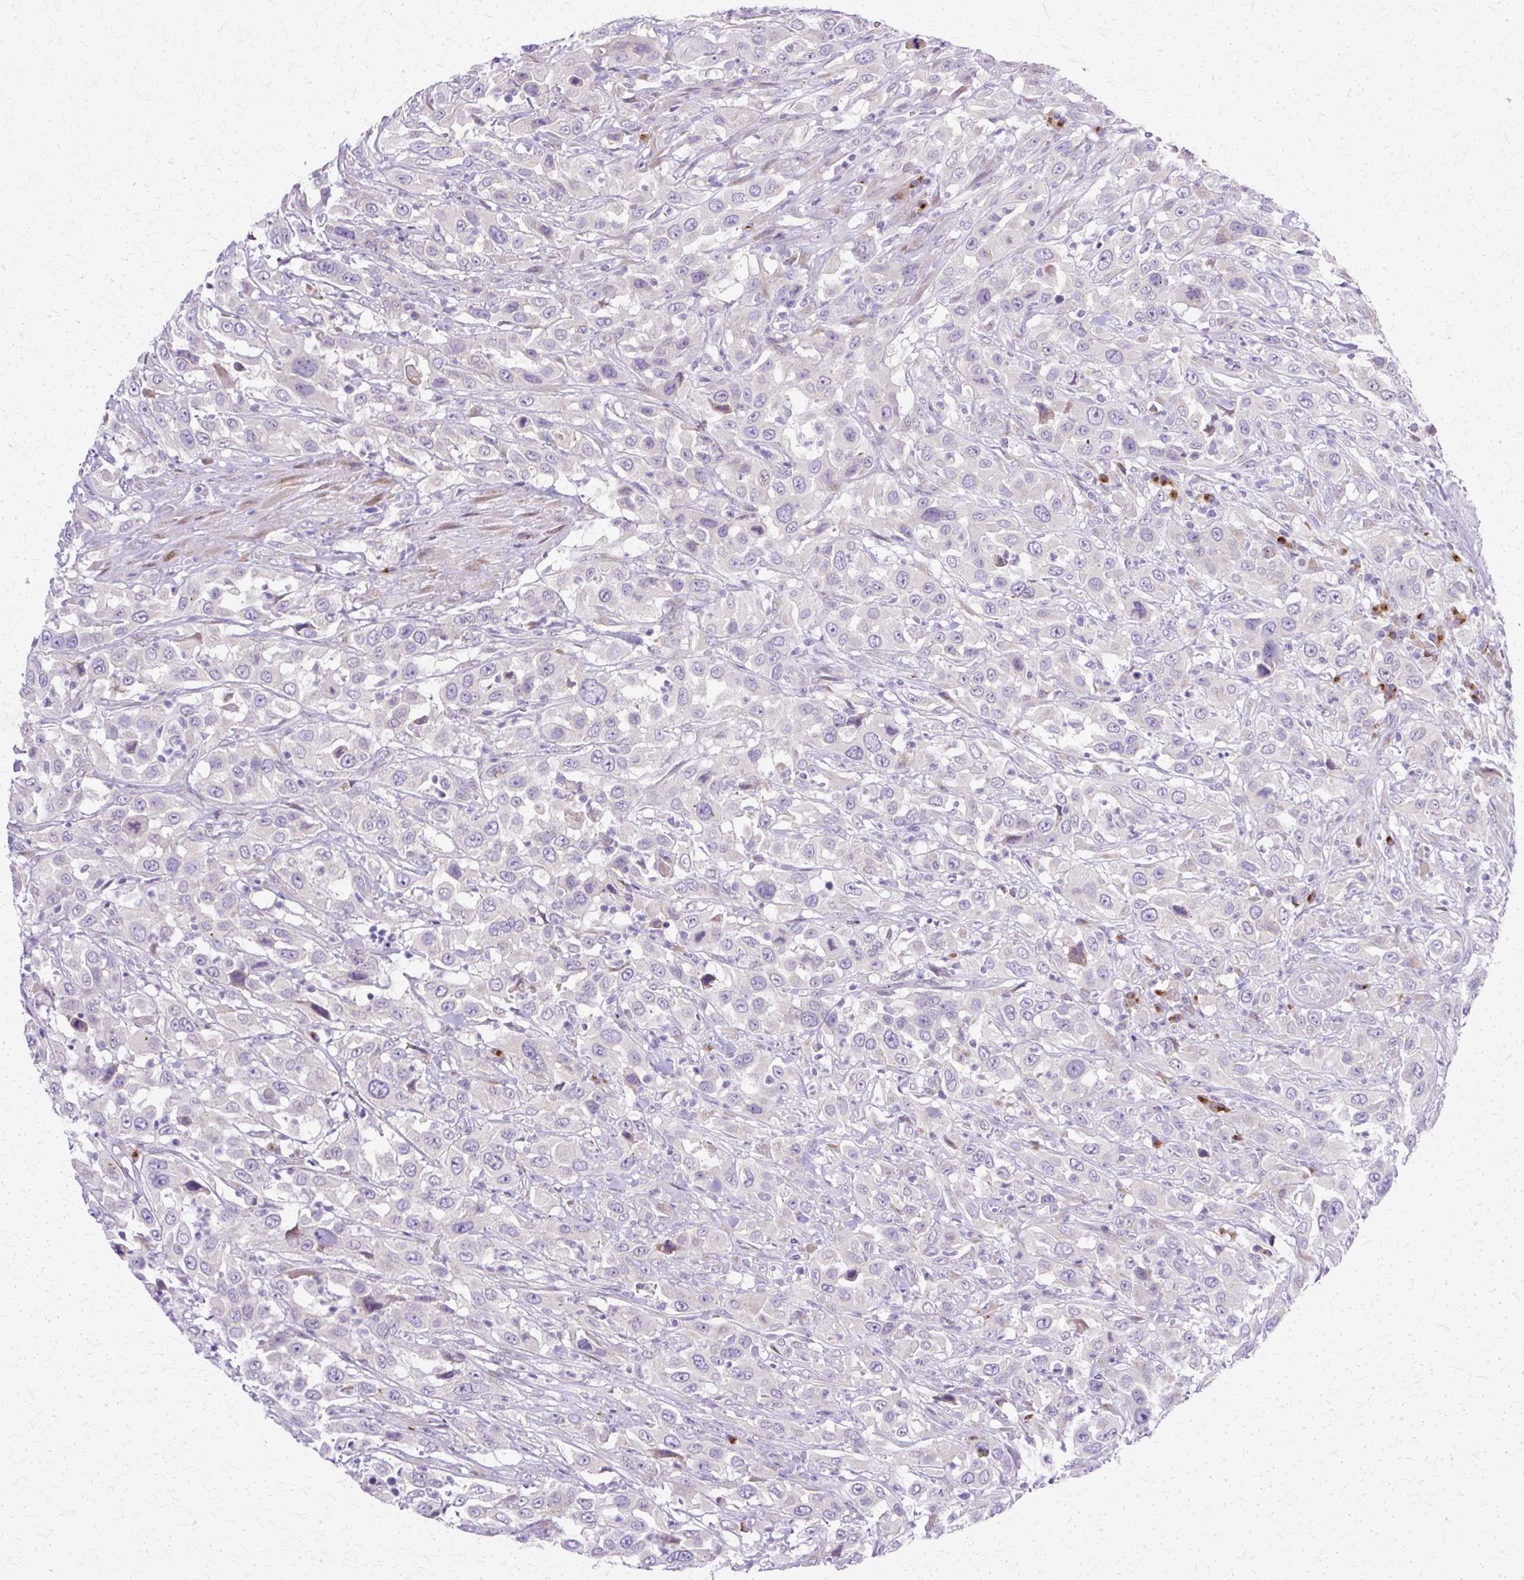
{"staining": {"intensity": "negative", "quantity": "none", "location": "none"}, "tissue": "urothelial cancer", "cell_type": "Tumor cells", "image_type": "cancer", "snomed": [{"axis": "morphology", "description": "Urothelial carcinoma, High grade"}, {"axis": "topography", "description": "Urinary bladder"}], "caption": "Protein analysis of urothelial cancer demonstrates no significant staining in tumor cells.", "gene": "TBC1D3G", "patient": {"sex": "male", "age": 61}}